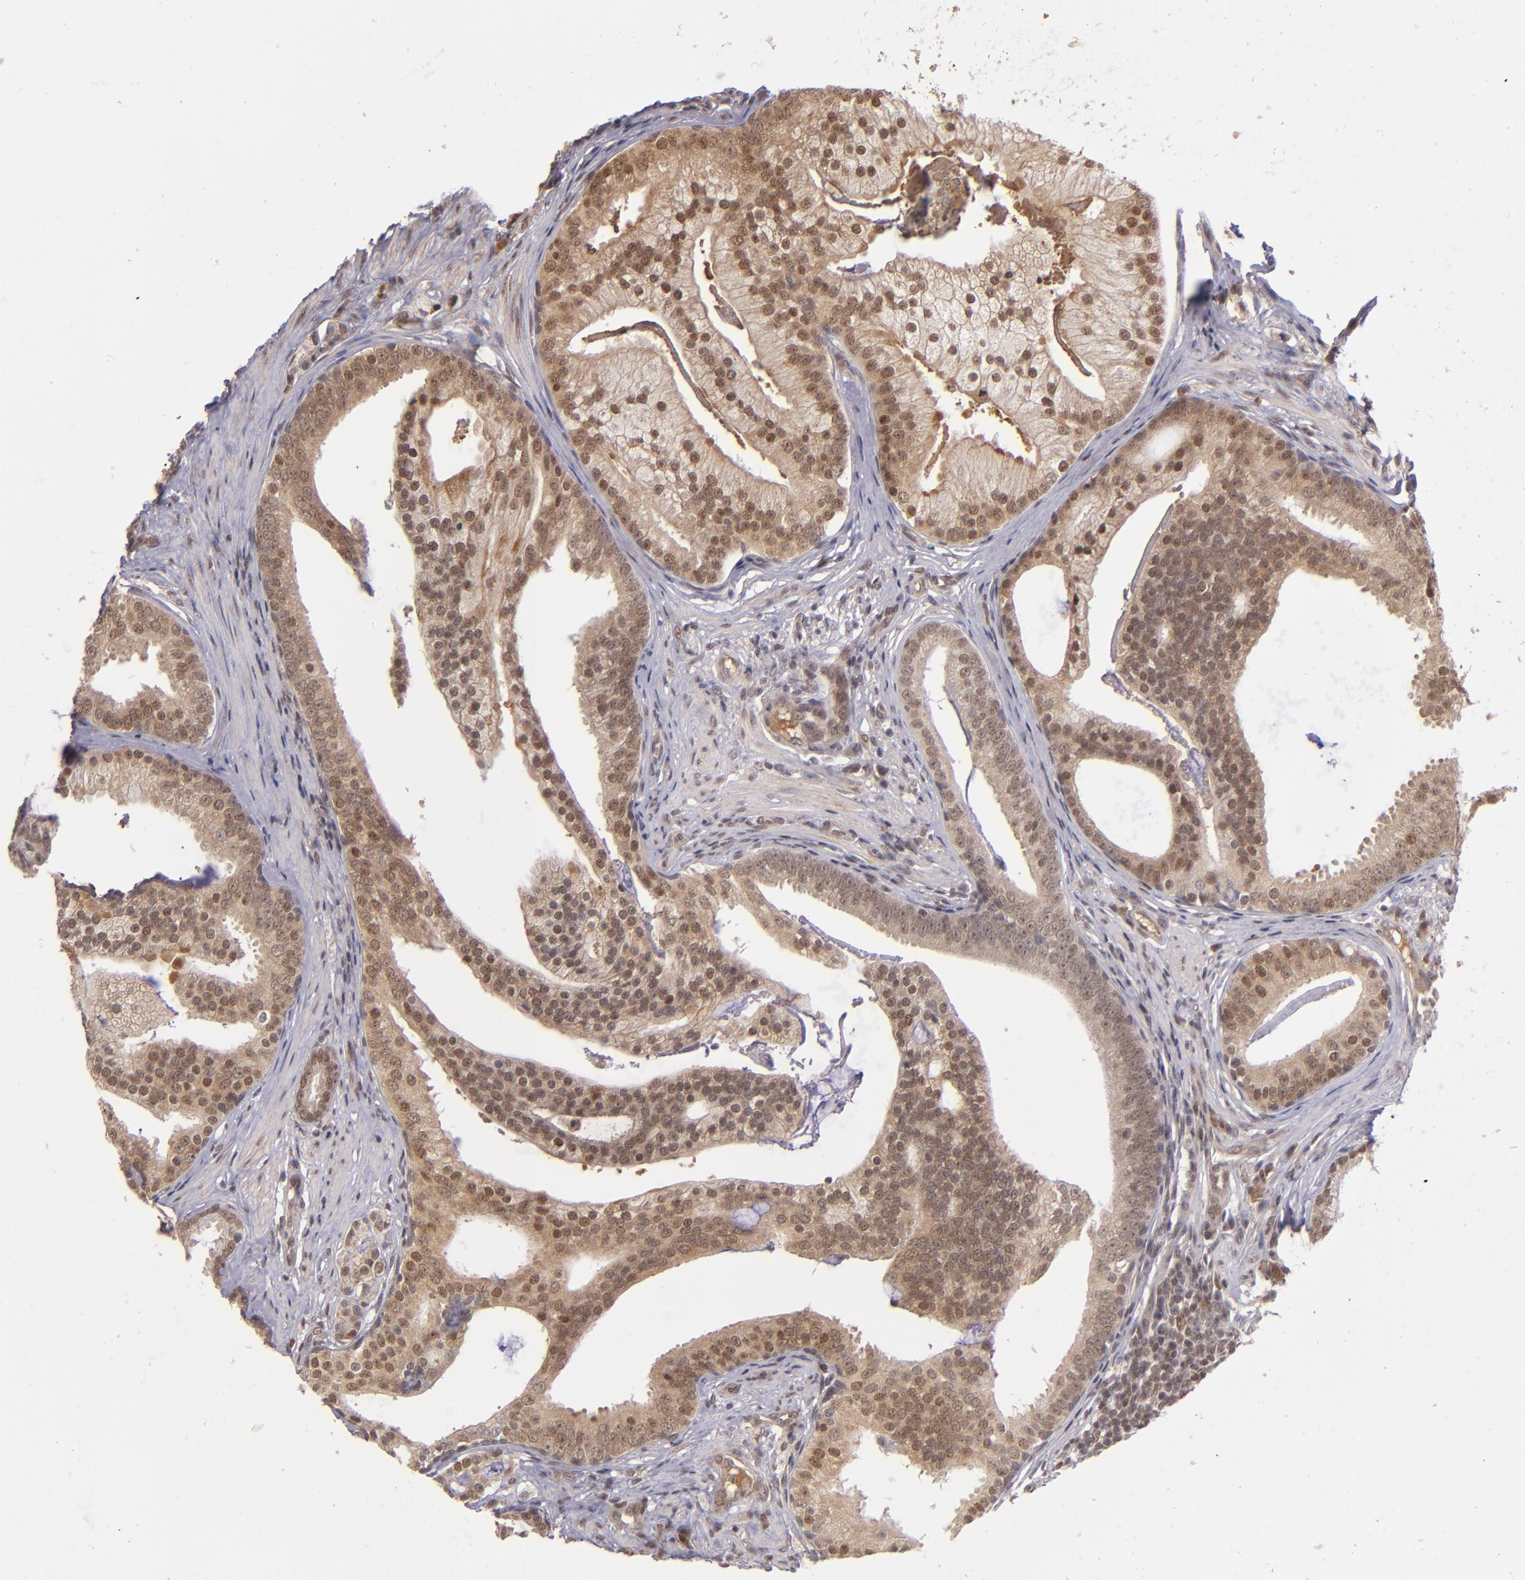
{"staining": {"intensity": "moderate", "quantity": "25%-75%", "location": "cytoplasmic/membranous,nuclear"}, "tissue": "prostate cancer", "cell_type": "Tumor cells", "image_type": "cancer", "snomed": [{"axis": "morphology", "description": "Adenocarcinoma, Low grade"}, {"axis": "topography", "description": "Prostate"}], "caption": "Brown immunohistochemical staining in adenocarcinoma (low-grade) (prostate) demonstrates moderate cytoplasmic/membranous and nuclear positivity in approximately 25%-75% of tumor cells.", "gene": "ABHD12B", "patient": {"sex": "male", "age": 58}}